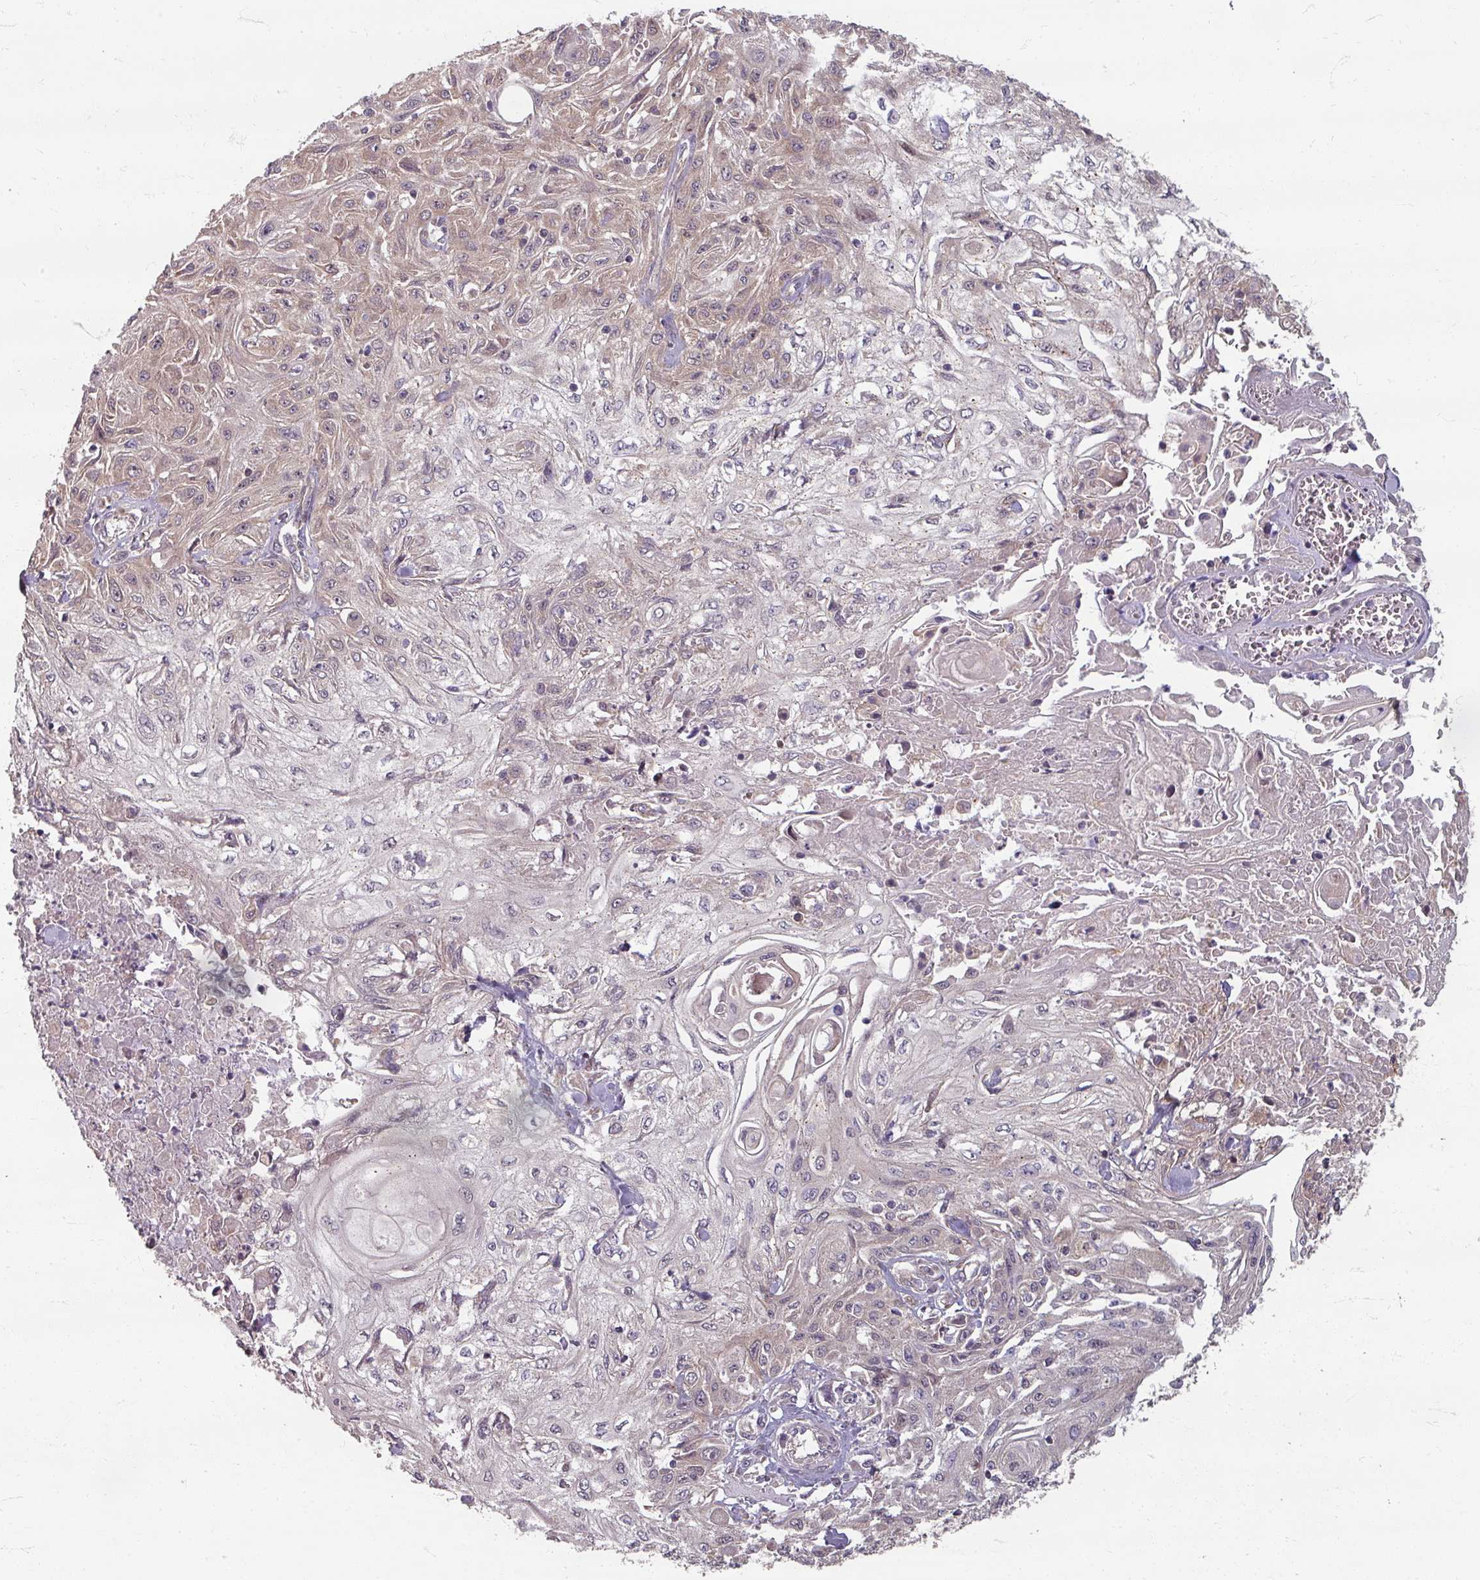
{"staining": {"intensity": "weak", "quantity": "25%-75%", "location": "cytoplasmic/membranous"}, "tissue": "skin cancer", "cell_type": "Tumor cells", "image_type": "cancer", "snomed": [{"axis": "morphology", "description": "Squamous cell carcinoma, NOS"}, {"axis": "morphology", "description": "Squamous cell carcinoma, metastatic, NOS"}, {"axis": "topography", "description": "Skin"}, {"axis": "topography", "description": "Lymph node"}], "caption": "Immunohistochemistry of human squamous cell carcinoma (skin) displays low levels of weak cytoplasmic/membranous staining in approximately 25%-75% of tumor cells. (Stains: DAB in brown, nuclei in blue, Microscopy: brightfield microscopy at high magnification).", "gene": "STAM", "patient": {"sex": "male", "age": 75}}